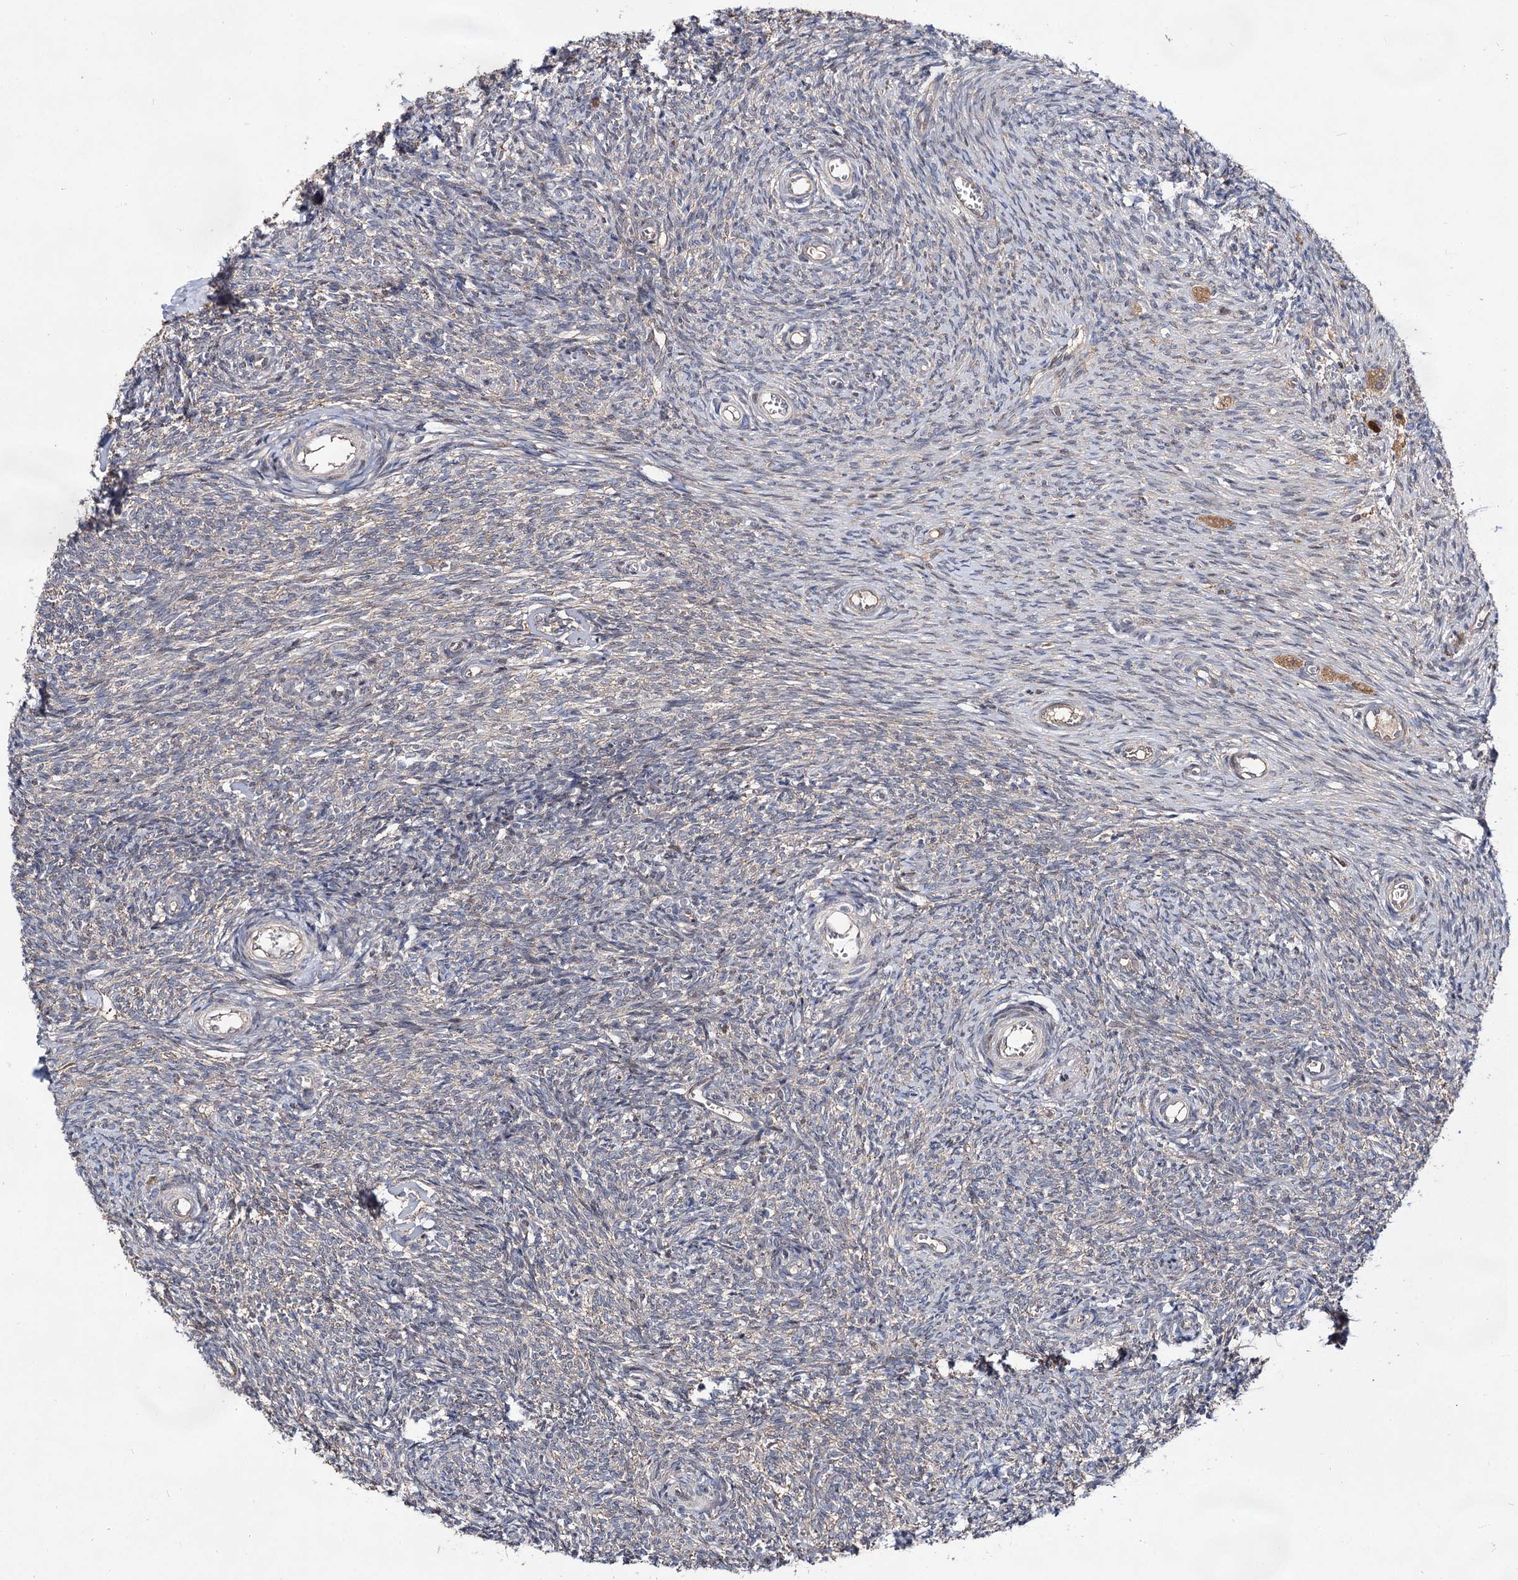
{"staining": {"intensity": "moderate", "quantity": ">75%", "location": "cytoplasmic/membranous"}, "tissue": "ovary", "cell_type": "Follicle cells", "image_type": "normal", "snomed": [{"axis": "morphology", "description": "Normal tissue, NOS"}, {"axis": "topography", "description": "Ovary"}], "caption": "Immunohistochemistry (IHC) photomicrograph of unremarkable ovary: ovary stained using immunohistochemistry (IHC) exhibits medium levels of moderate protein expression localized specifically in the cytoplasmic/membranous of follicle cells, appearing as a cytoplasmic/membranous brown color.", "gene": "NAA25", "patient": {"sex": "female", "age": 44}}